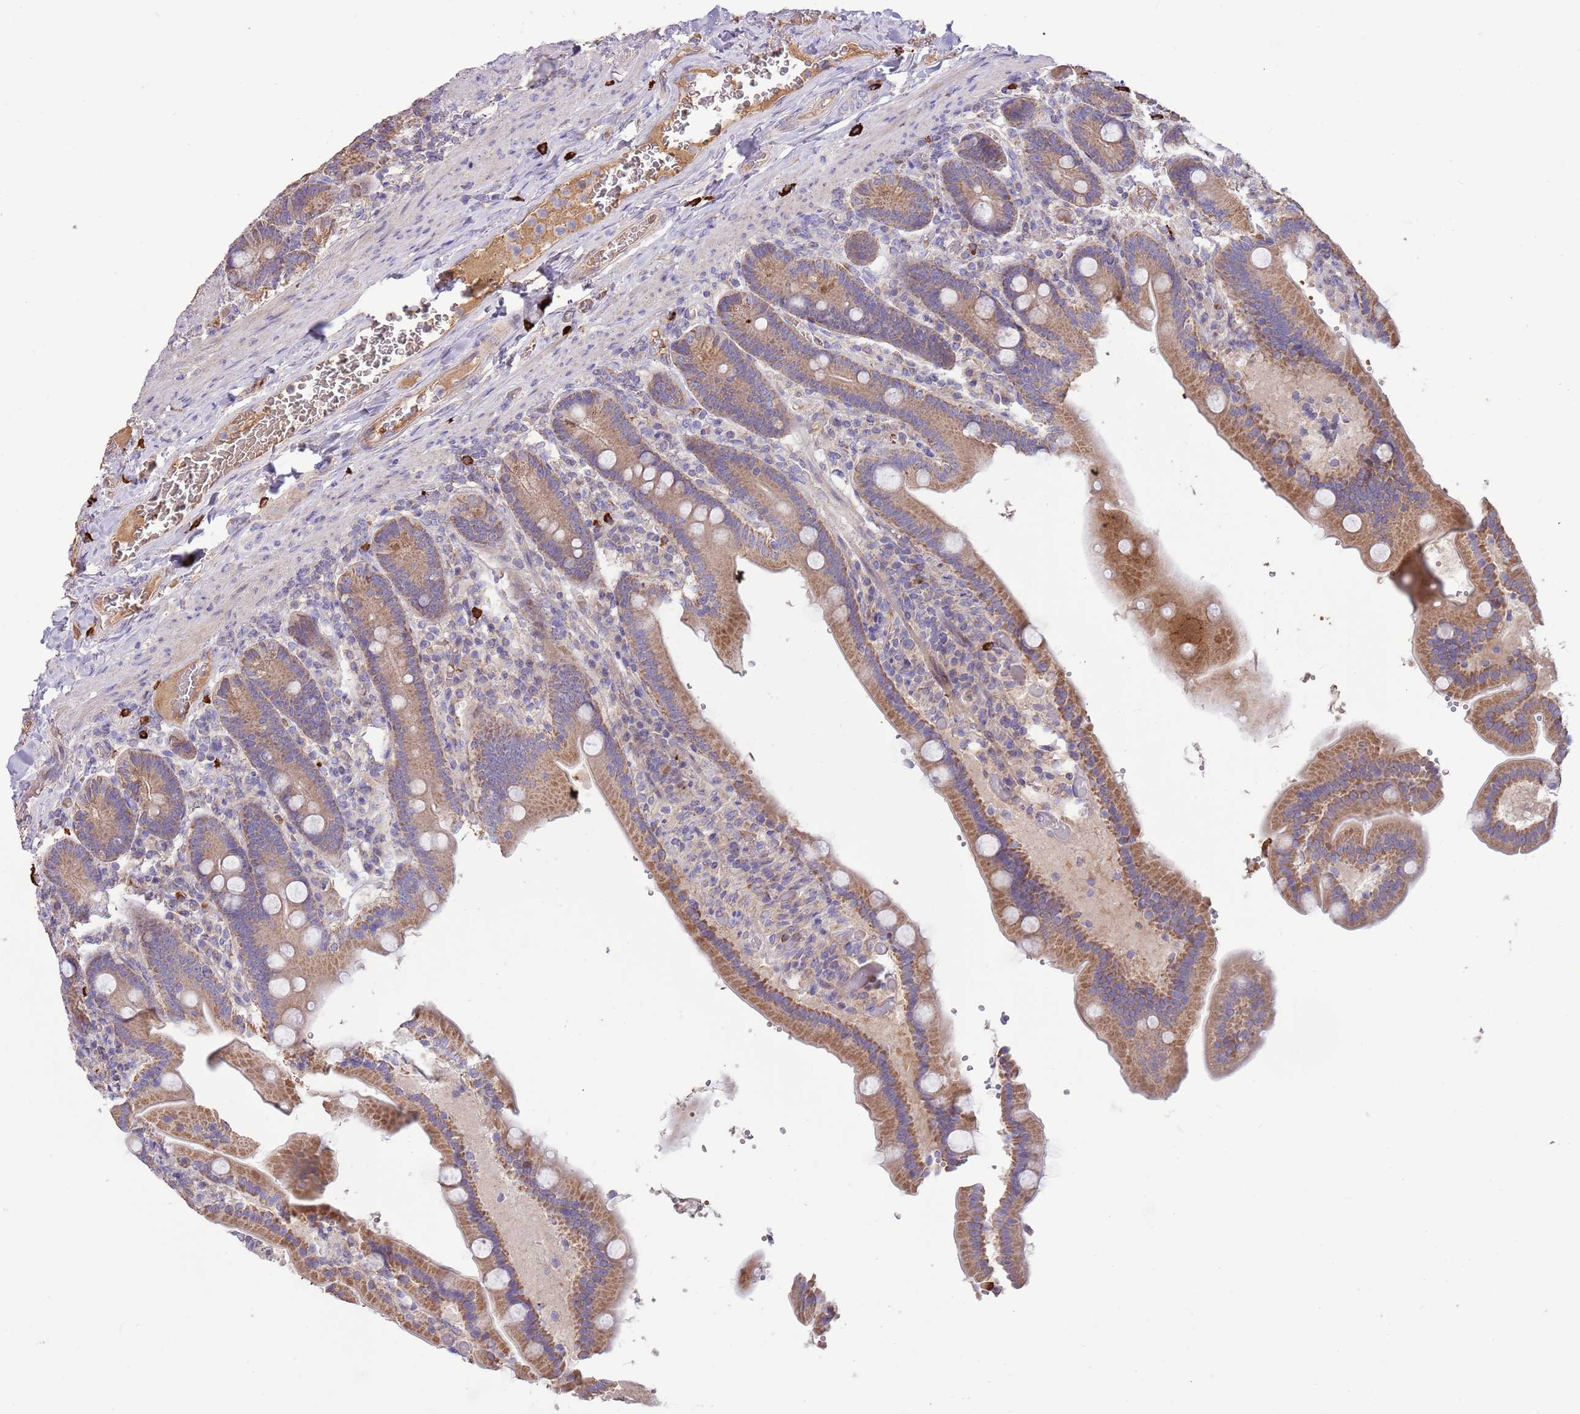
{"staining": {"intensity": "moderate", "quantity": ">75%", "location": "cytoplasmic/membranous"}, "tissue": "duodenum", "cell_type": "Glandular cells", "image_type": "normal", "snomed": [{"axis": "morphology", "description": "Normal tissue, NOS"}, {"axis": "topography", "description": "Duodenum"}], "caption": "A photomicrograph of duodenum stained for a protein shows moderate cytoplasmic/membranous brown staining in glandular cells. (Stains: DAB in brown, nuclei in blue, Microscopy: brightfield microscopy at high magnification).", "gene": "TRMO", "patient": {"sex": "female", "age": 62}}